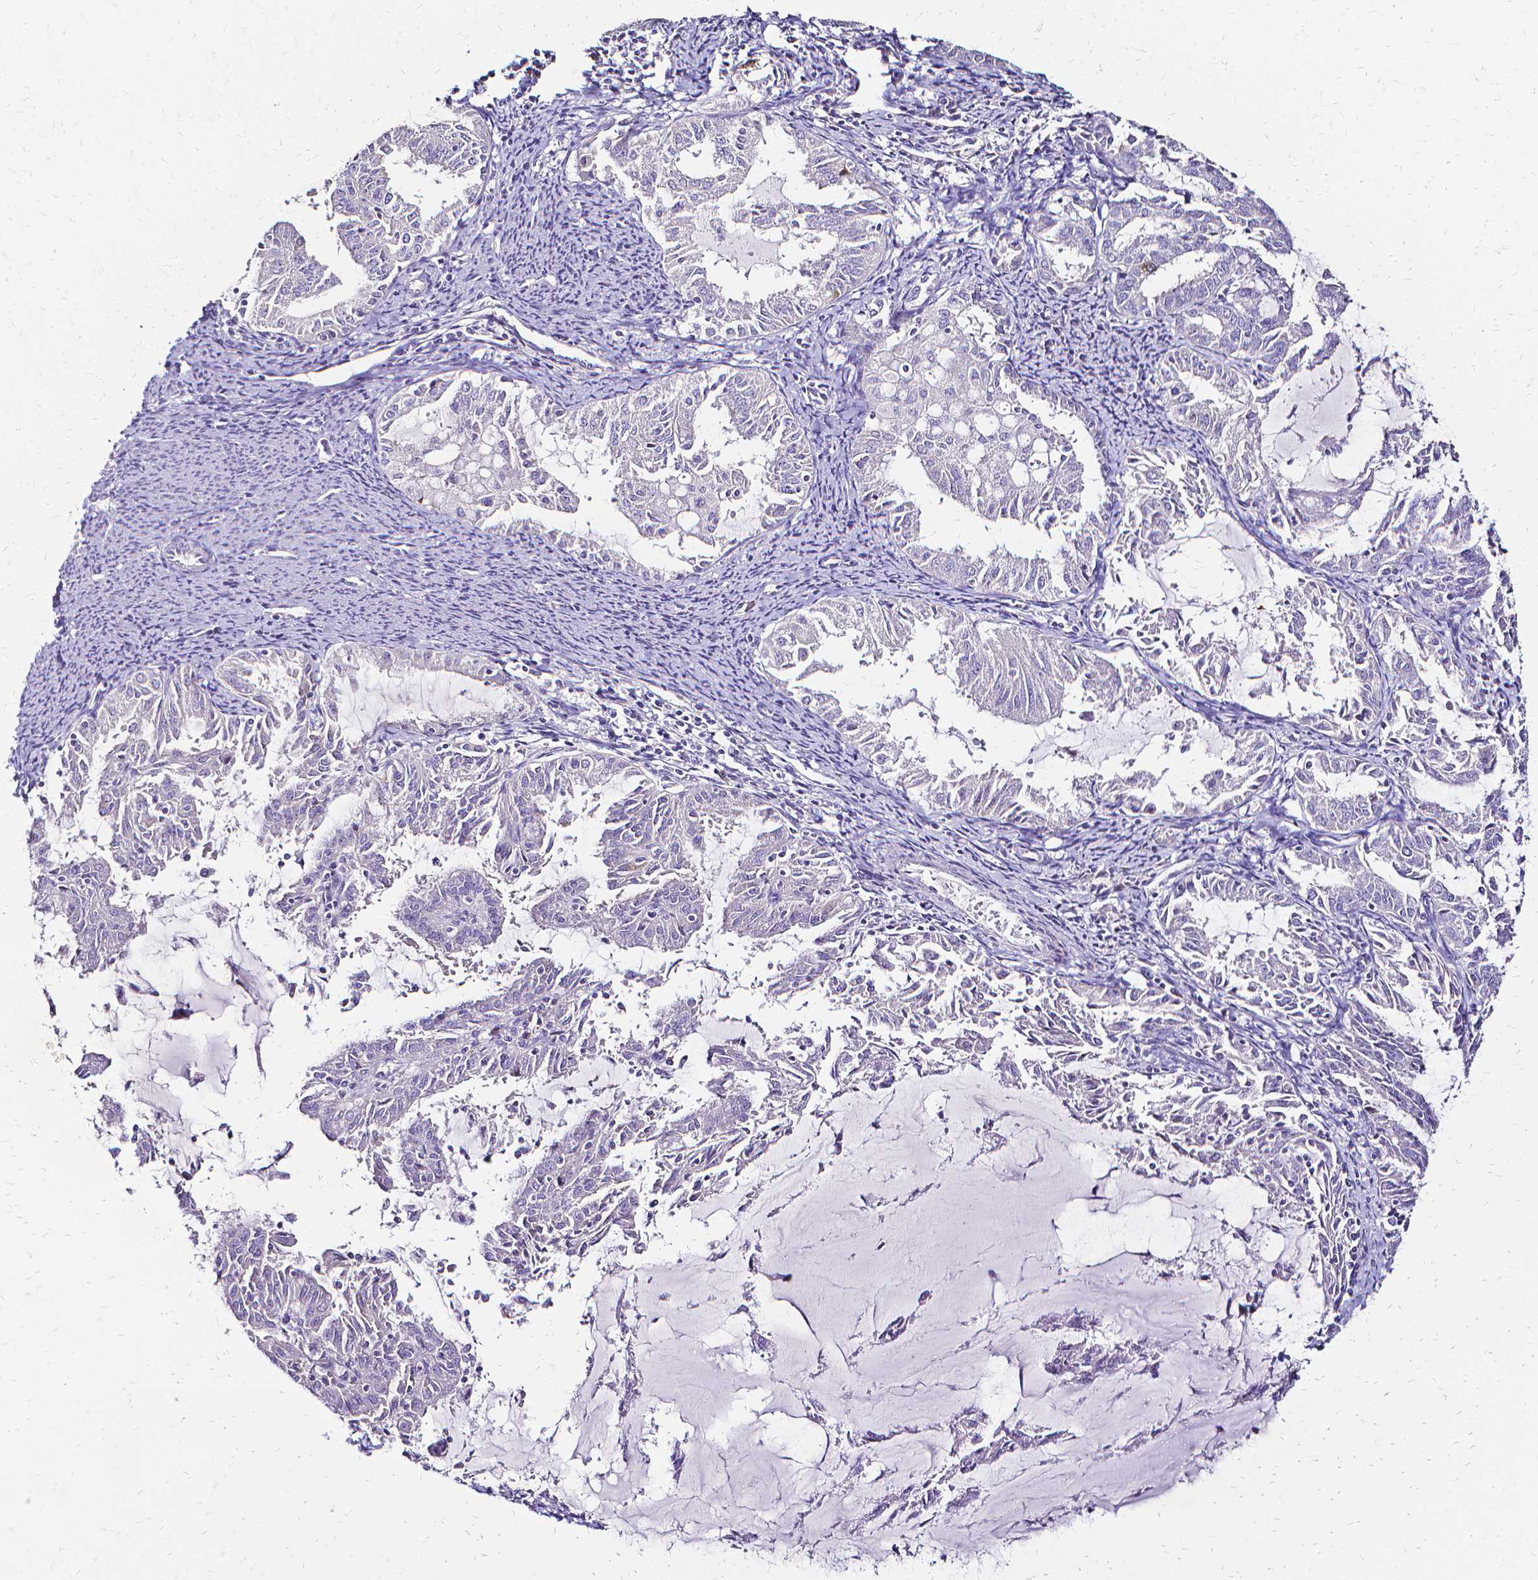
{"staining": {"intensity": "negative", "quantity": "none", "location": "none"}, "tissue": "endometrial cancer", "cell_type": "Tumor cells", "image_type": "cancer", "snomed": [{"axis": "morphology", "description": "Adenocarcinoma, NOS"}, {"axis": "topography", "description": "Endometrium"}], "caption": "DAB immunohistochemical staining of endometrial cancer (adenocarcinoma) shows no significant positivity in tumor cells.", "gene": "CCNB1", "patient": {"sex": "female", "age": 70}}